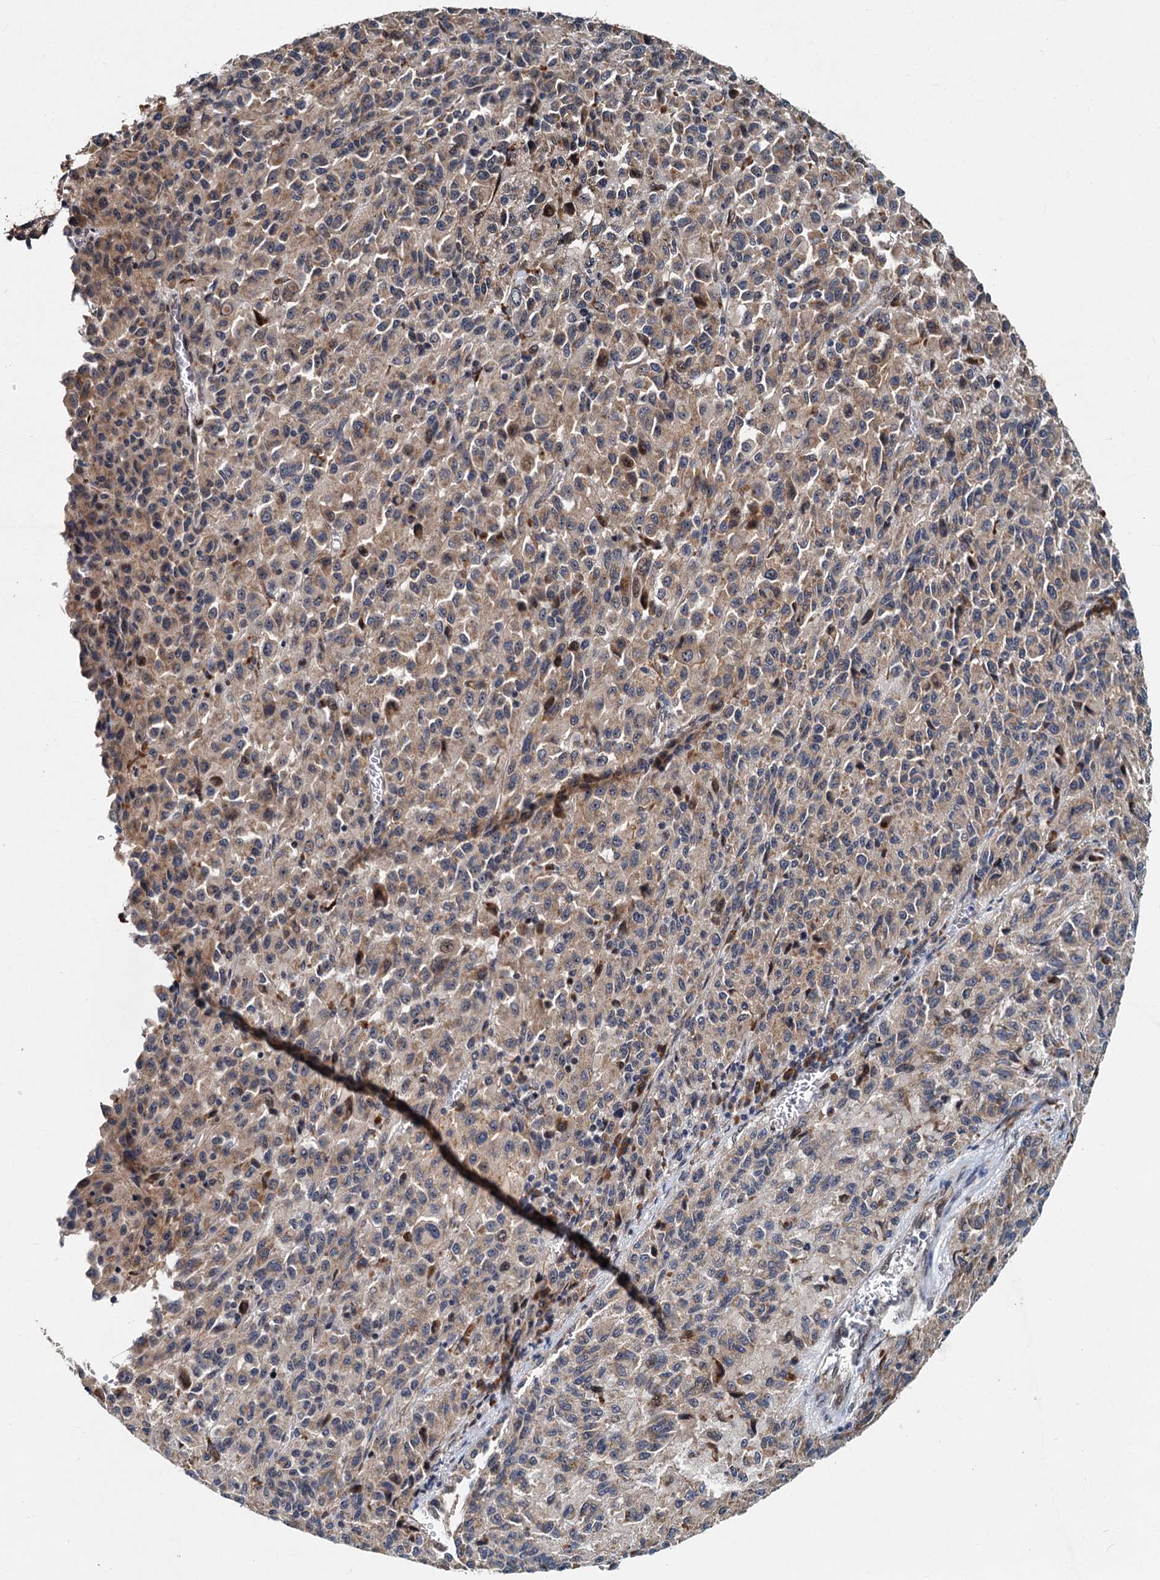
{"staining": {"intensity": "weak", "quantity": "25%-75%", "location": "cytoplasmic/membranous"}, "tissue": "melanoma", "cell_type": "Tumor cells", "image_type": "cancer", "snomed": [{"axis": "morphology", "description": "Malignant melanoma, Metastatic site"}, {"axis": "topography", "description": "Lung"}], "caption": "Immunohistochemistry (IHC) (DAB (3,3'-diaminobenzidine)) staining of human malignant melanoma (metastatic site) reveals weak cytoplasmic/membranous protein positivity in about 25%-75% of tumor cells. The staining was performed using DAB, with brown indicating positive protein expression. Nuclei are stained blue with hematoxylin.", "gene": "DNAJC21", "patient": {"sex": "male", "age": 64}}